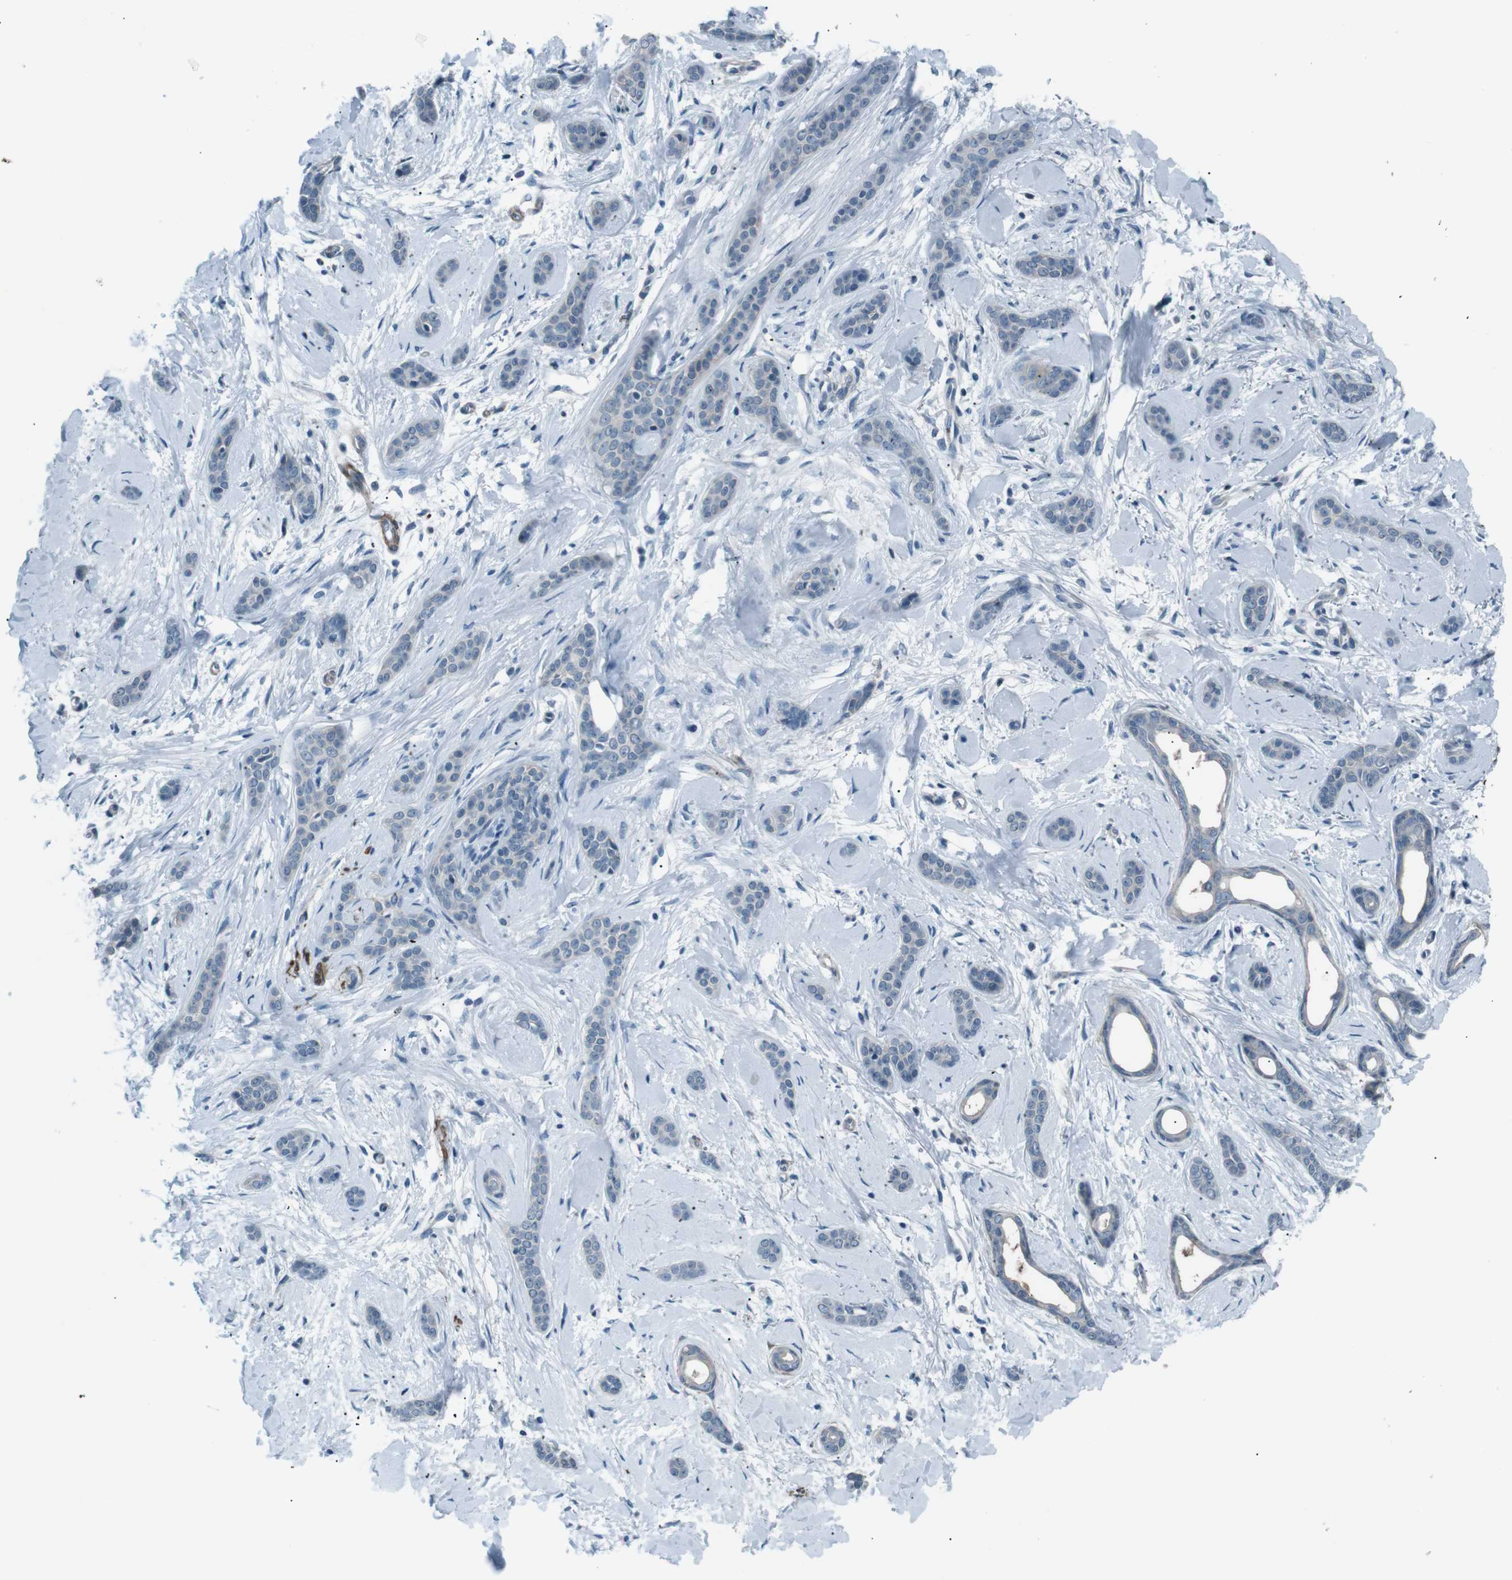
{"staining": {"intensity": "negative", "quantity": "none", "location": "none"}, "tissue": "skin cancer", "cell_type": "Tumor cells", "image_type": "cancer", "snomed": [{"axis": "morphology", "description": "Basal cell carcinoma"}, {"axis": "morphology", "description": "Adnexal tumor, benign"}, {"axis": "topography", "description": "Skin"}], "caption": "There is no significant expression in tumor cells of skin basal cell carcinoma.", "gene": "PDLIM5", "patient": {"sex": "female", "age": 42}}